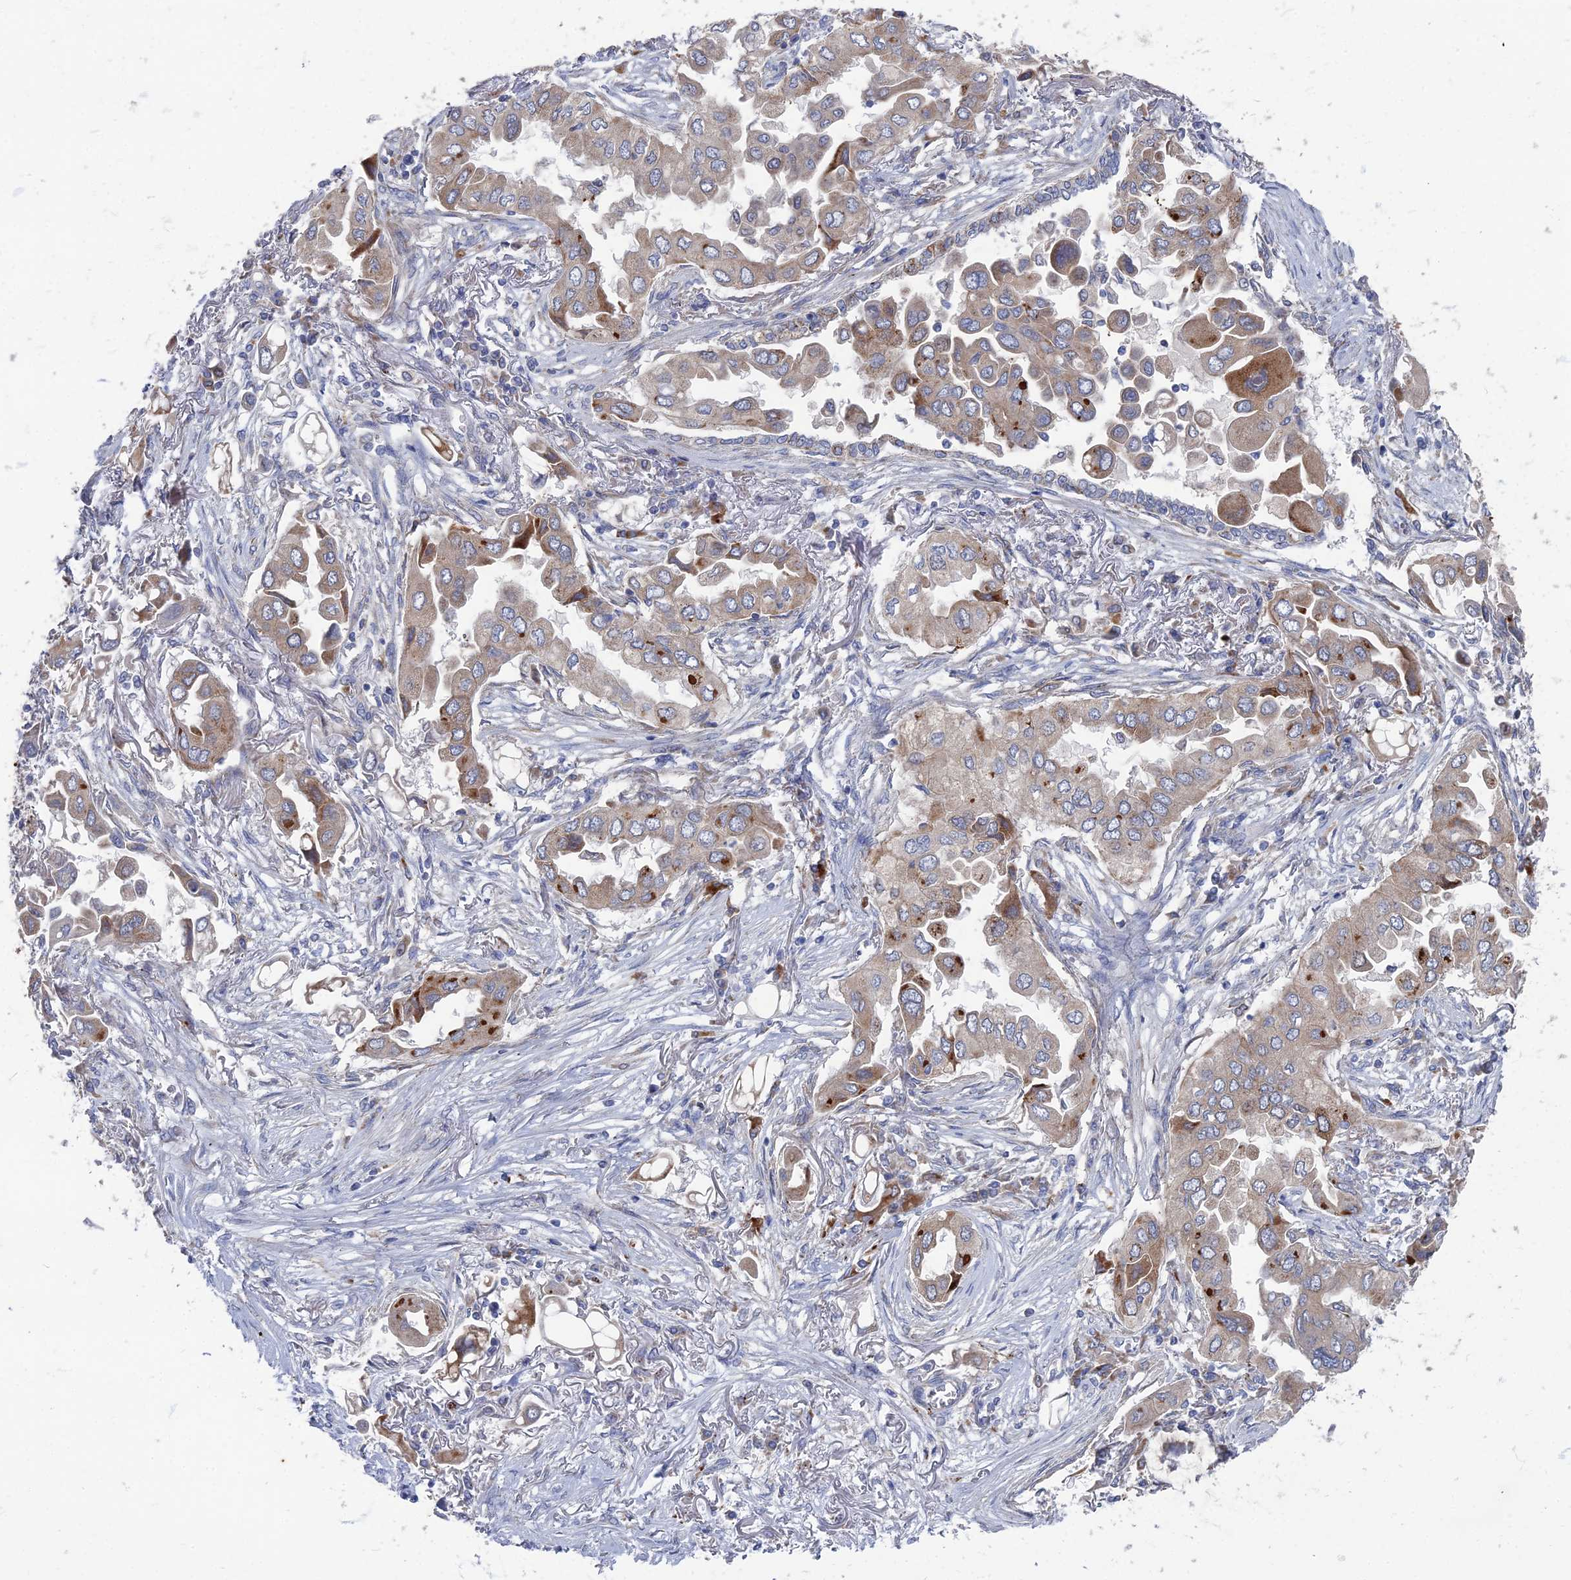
{"staining": {"intensity": "moderate", "quantity": "<25%", "location": "cytoplasmic/membranous"}, "tissue": "lung cancer", "cell_type": "Tumor cells", "image_type": "cancer", "snomed": [{"axis": "morphology", "description": "Adenocarcinoma, NOS"}, {"axis": "topography", "description": "Lung"}], "caption": "Lung cancer was stained to show a protein in brown. There is low levels of moderate cytoplasmic/membranous positivity in about <25% of tumor cells.", "gene": "TMEM128", "patient": {"sex": "female", "age": 76}}